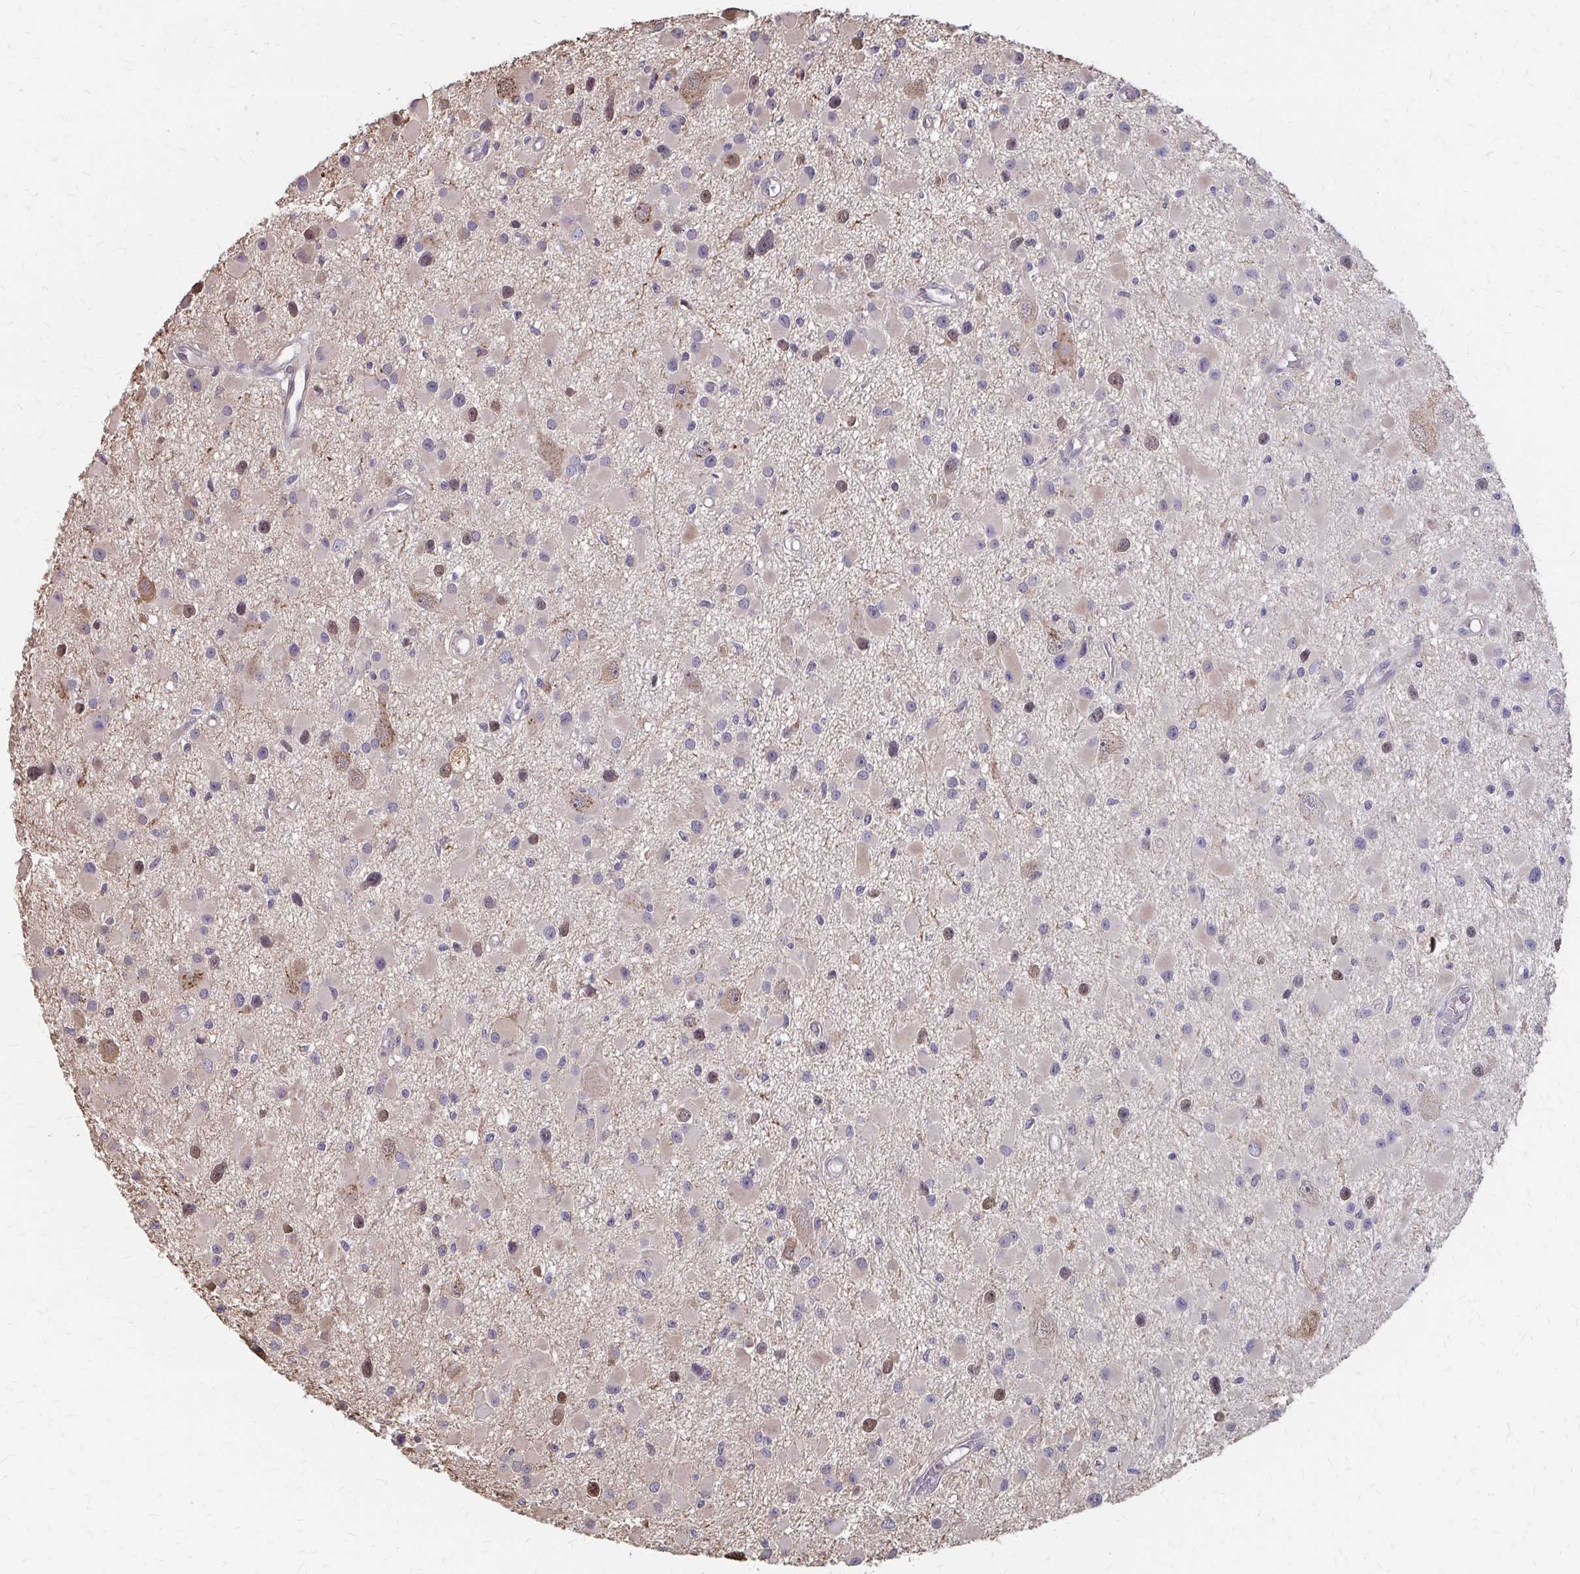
{"staining": {"intensity": "weak", "quantity": "25%-75%", "location": "cytoplasmic/membranous"}, "tissue": "glioma", "cell_type": "Tumor cells", "image_type": "cancer", "snomed": [{"axis": "morphology", "description": "Glioma, malignant, High grade"}, {"axis": "topography", "description": "Brain"}], "caption": "DAB immunohistochemical staining of malignant glioma (high-grade) exhibits weak cytoplasmic/membranous protein positivity in approximately 25%-75% of tumor cells.", "gene": "IFI44L", "patient": {"sex": "male", "age": 54}}